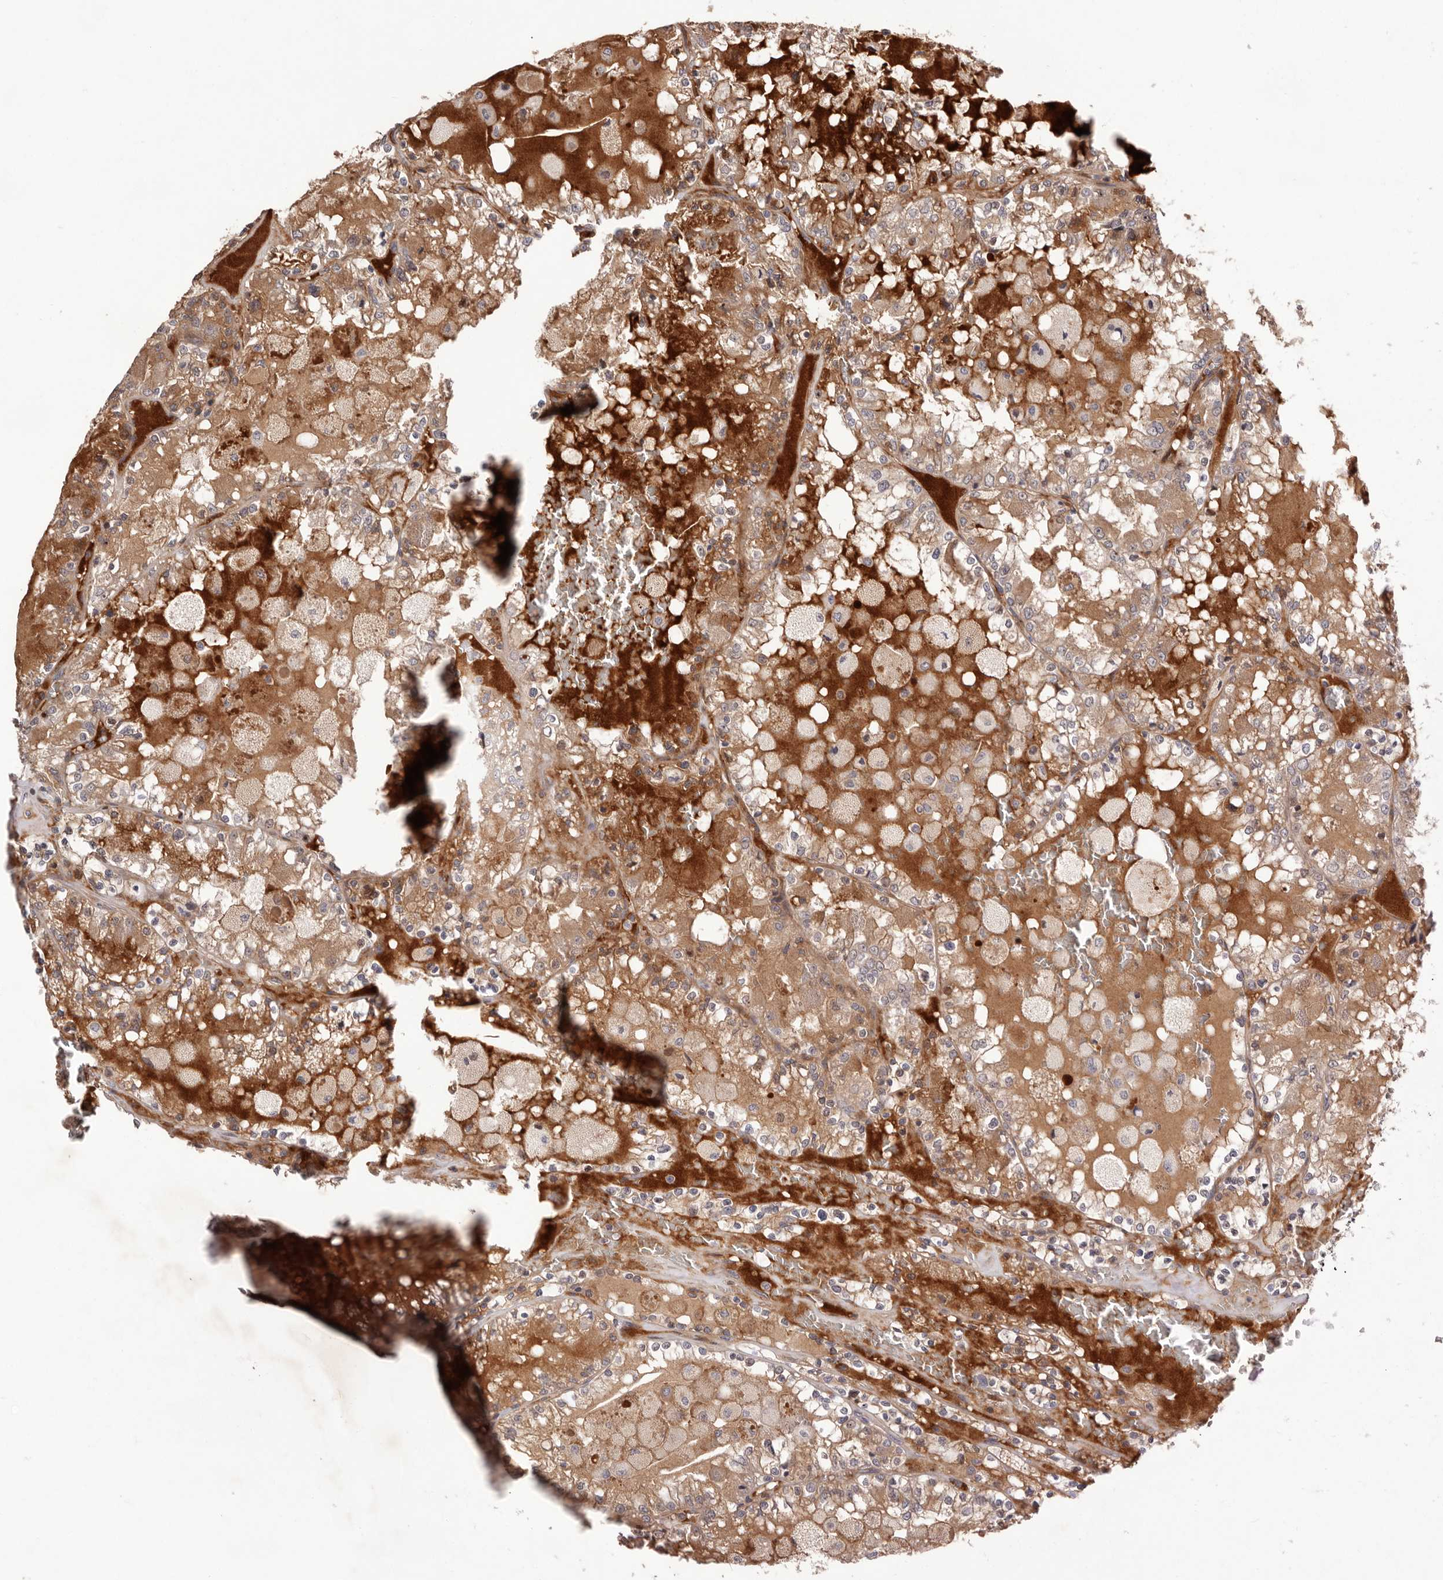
{"staining": {"intensity": "moderate", "quantity": ">75%", "location": "cytoplasmic/membranous"}, "tissue": "renal cancer", "cell_type": "Tumor cells", "image_type": "cancer", "snomed": [{"axis": "morphology", "description": "Adenocarcinoma, NOS"}, {"axis": "topography", "description": "Kidney"}], "caption": "Renal cancer (adenocarcinoma) stained with DAB immunohistochemistry shows medium levels of moderate cytoplasmic/membranous positivity in about >75% of tumor cells.", "gene": "DOP1A", "patient": {"sex": "female", "age": 56}}